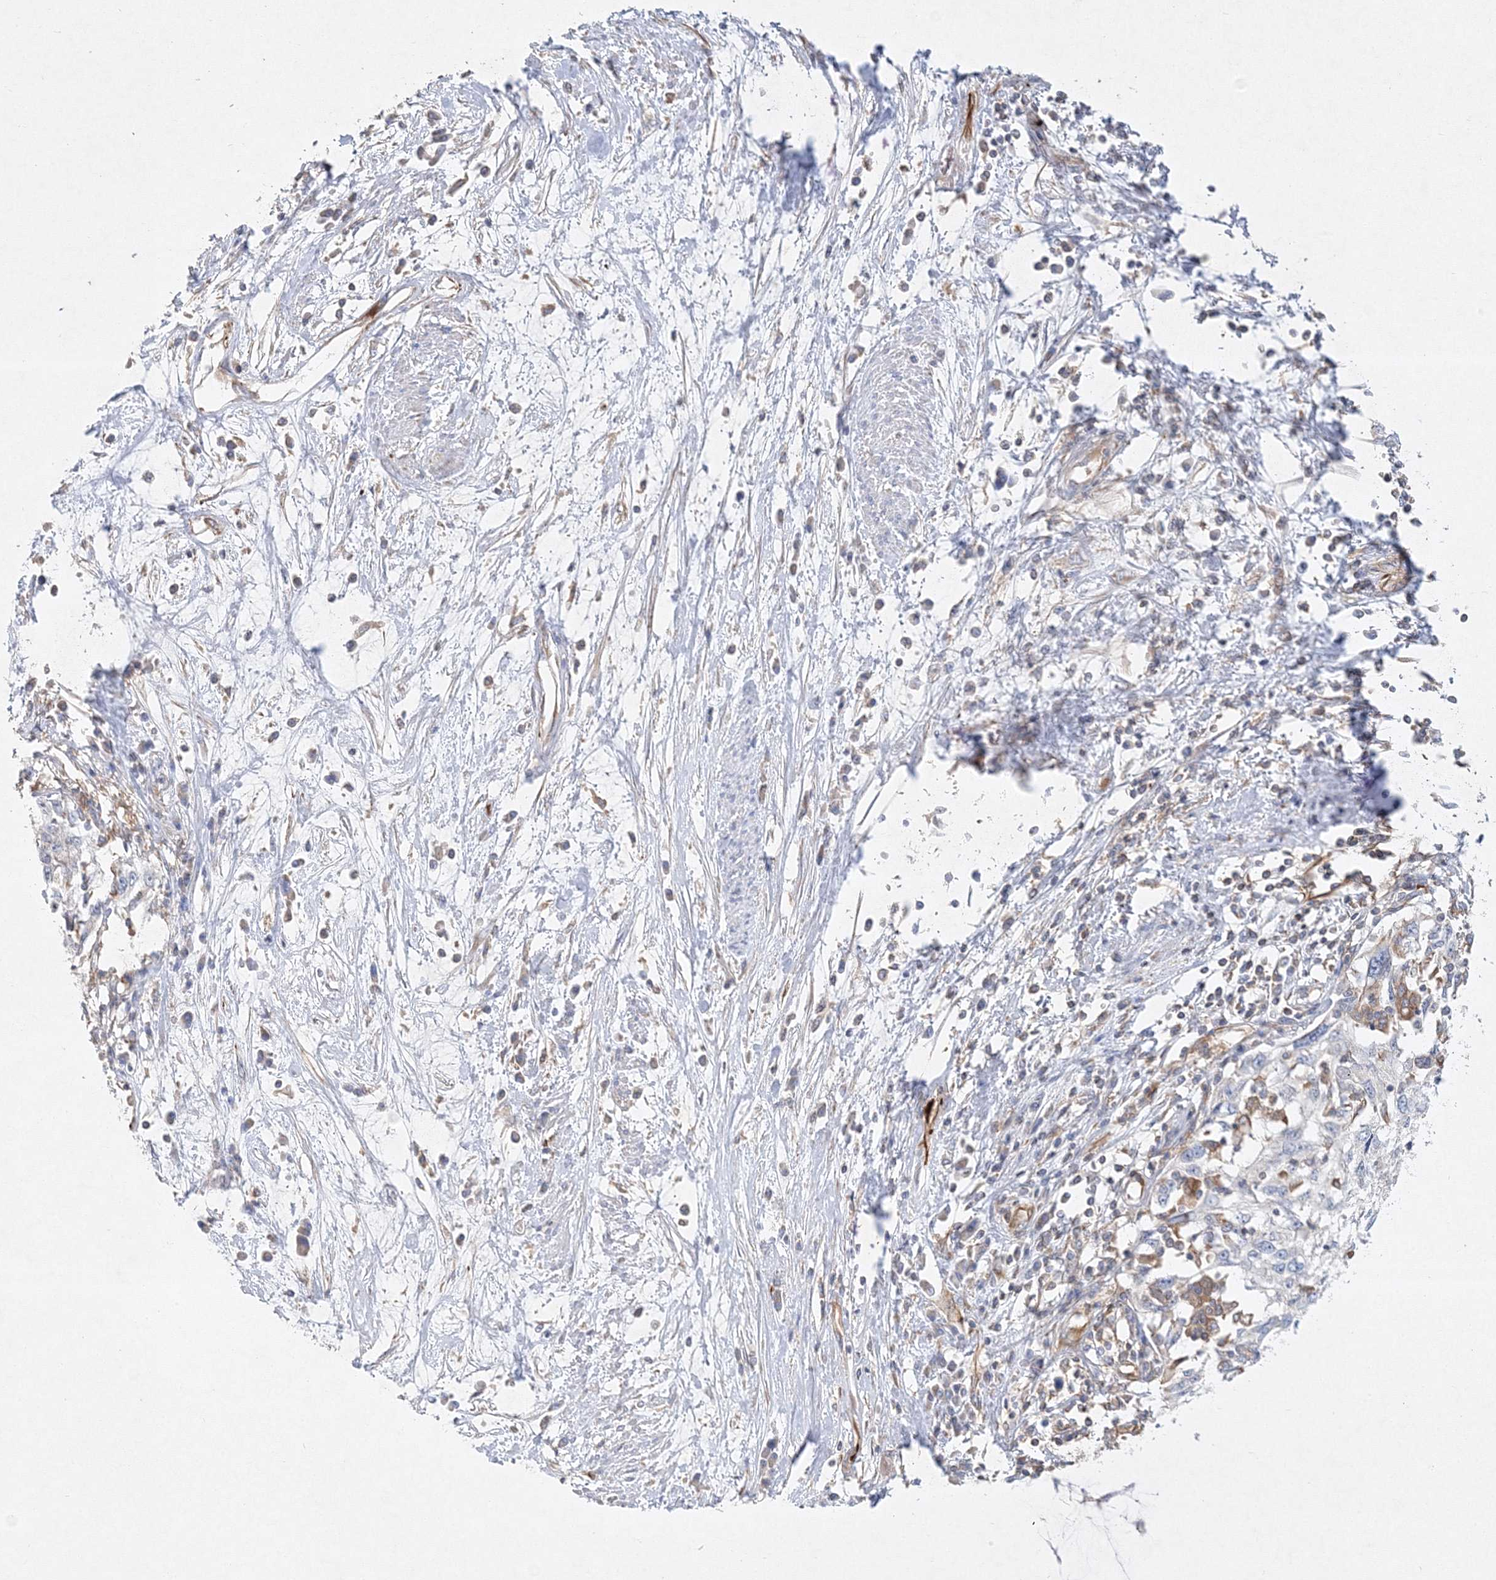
{"staining": {"intensity": "negative", "quantity": "none", "location": "none"}, "tissue": "cervical cancer", "cell_type": "Tumor cells", "image_type": "cancer", "snomed": [{"axis": "morphology", "description": "Squamous cell carcinoma, NOS"}, {"axis": "topography", "description": "Cervix"}], "caption": "Human squamous cell carcinoma (cervical) stained for a protein using immunohistochemistry (IHC) displays no expression in tumor cells.", "gene": "WDR37", "patient": {"sex": "female", "age": 57}}